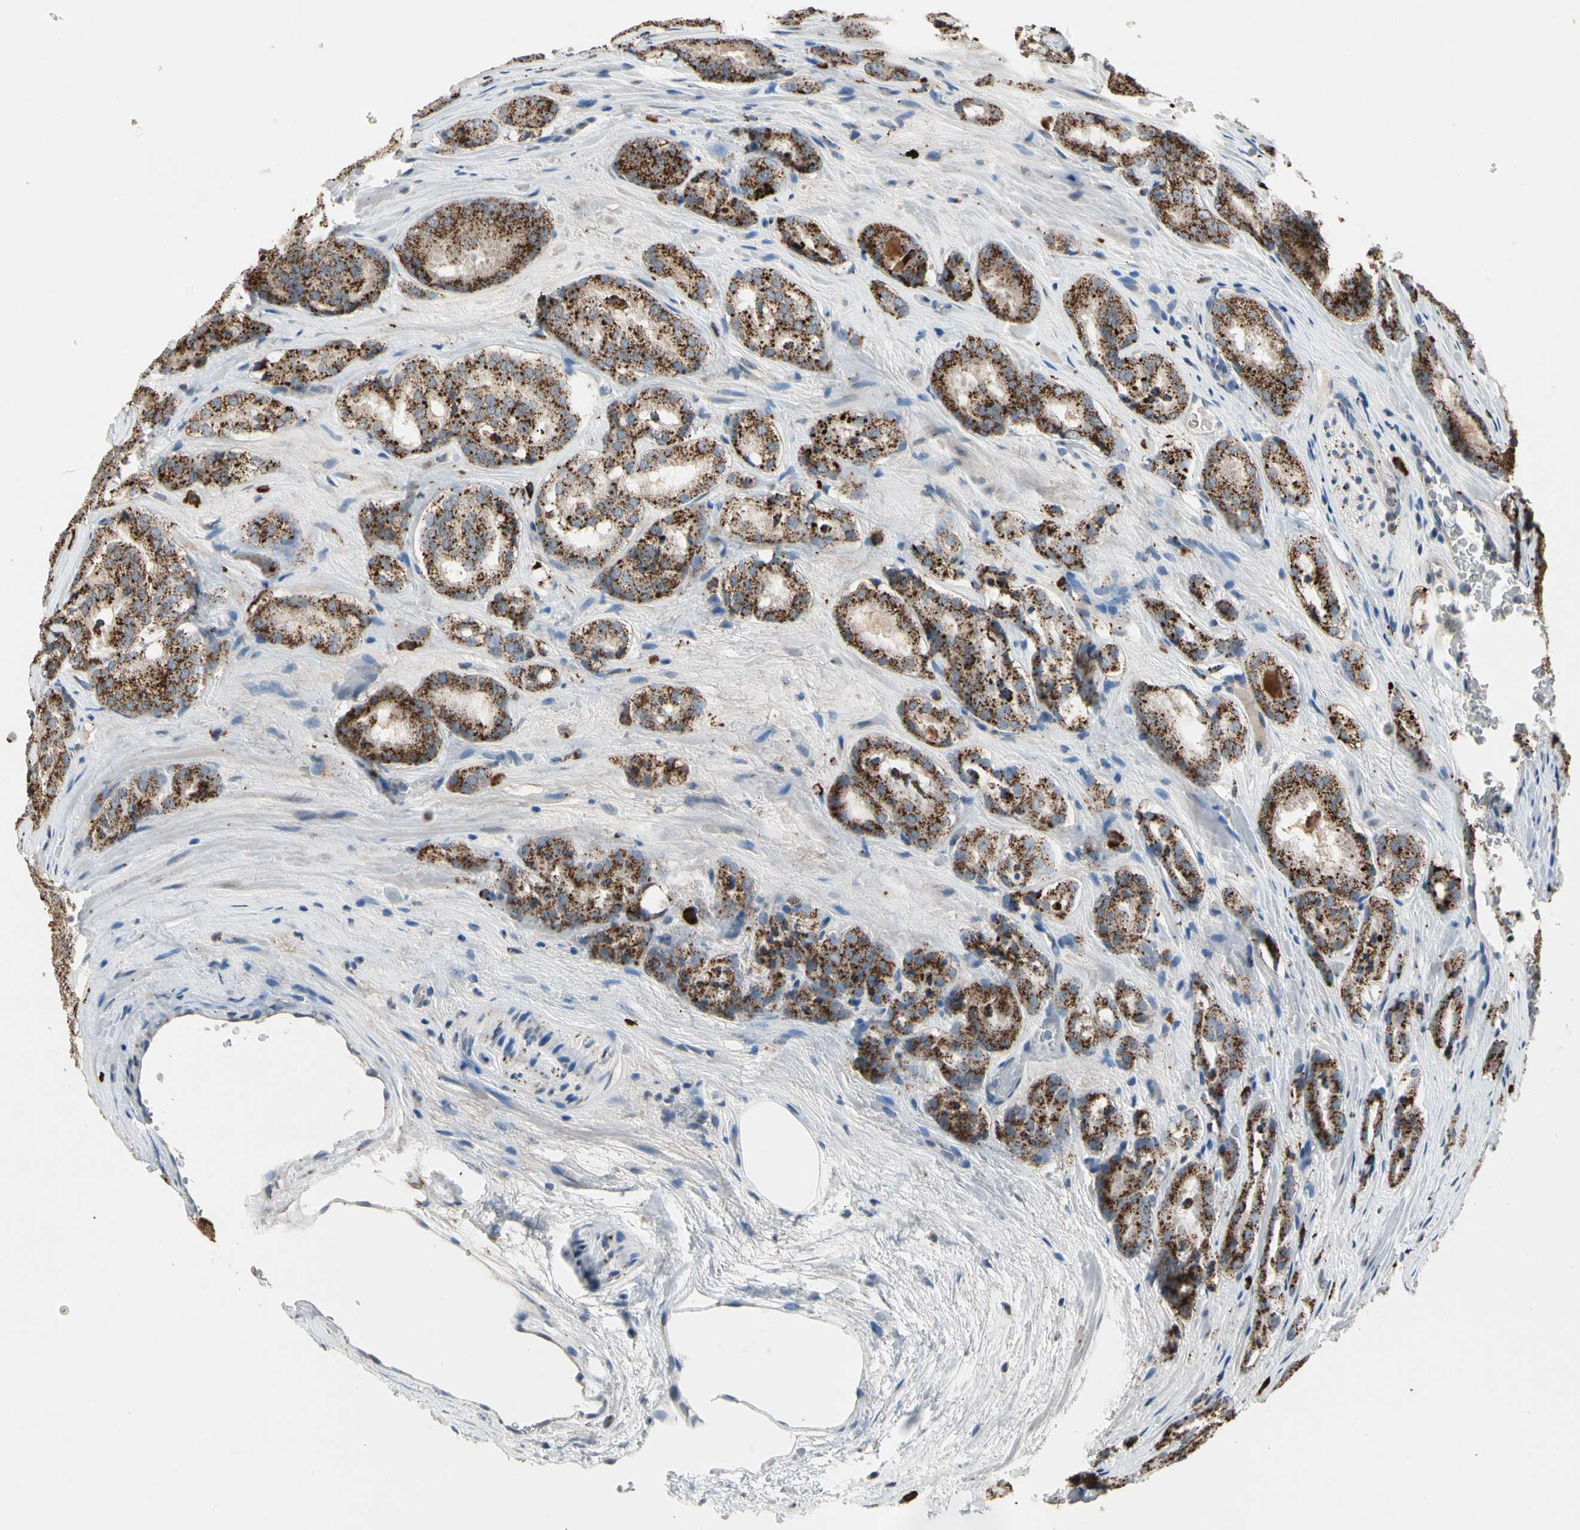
{"staining": {"intensity": "strong", "quantity": ">75%", "location": "cytoplasmic/membranous"}, "tissue": "prostate cancer", "cell_type": "Tumor cells", "image_type": "cancer", "snomed": [{"axis": "morphology", "description": "Adenocarcinoma, High grade"}, {"axis": "topography", "description": "Prostate"}], "caption": "IHC (DAB (3,3'-diaminobenzidine)) staining of human prostate cancer (adenocarcinoma (high-grade)) demonstrates strong cytoplasmic/membranous protein positivity in approximately >75% of tumor cells. The staining is performed using DAB (3,3'-diaminobenzidine) brown chromogen to label protein expression. The nuclei are counter-stained blue using hematoxylin.", "gene": "GM2A", "patient": {"sex": "male", "age": 64}}